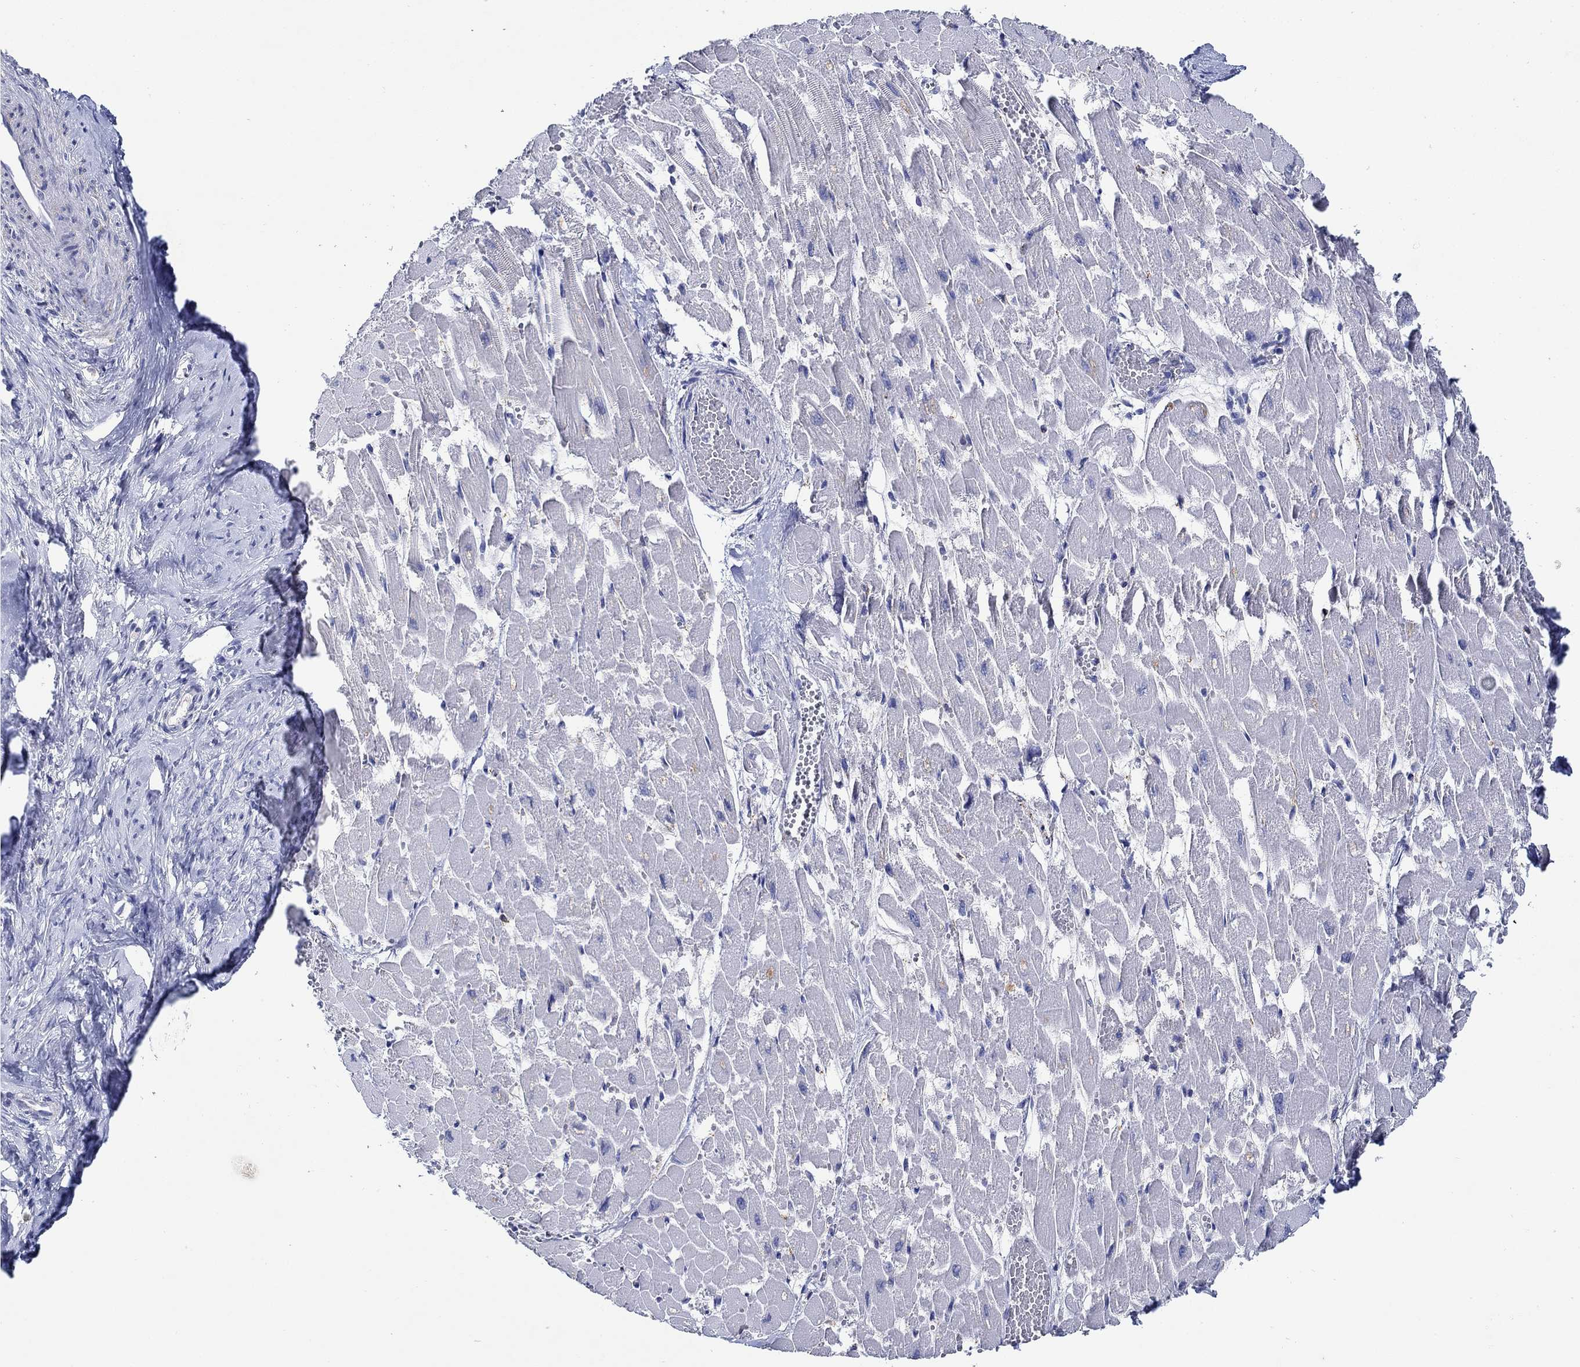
{"staining": {"intensity": "negative", "quantity": "none", "location": "none"}, "tissue": "heart muscle", "cell_type": "Cardiomyocytes", "image_type": "normal", "snomed": [{"axis": "morphology", "description": "Normal tissue, NOS"}, {"axis": "topography", "description": "Heart"}], "caption": "Heart muscle stained for a protein using IHC exhibits no positivity cardiomyocytes.", "gene": "MC2R", "patient": {"sex": "female", "age": 52}}